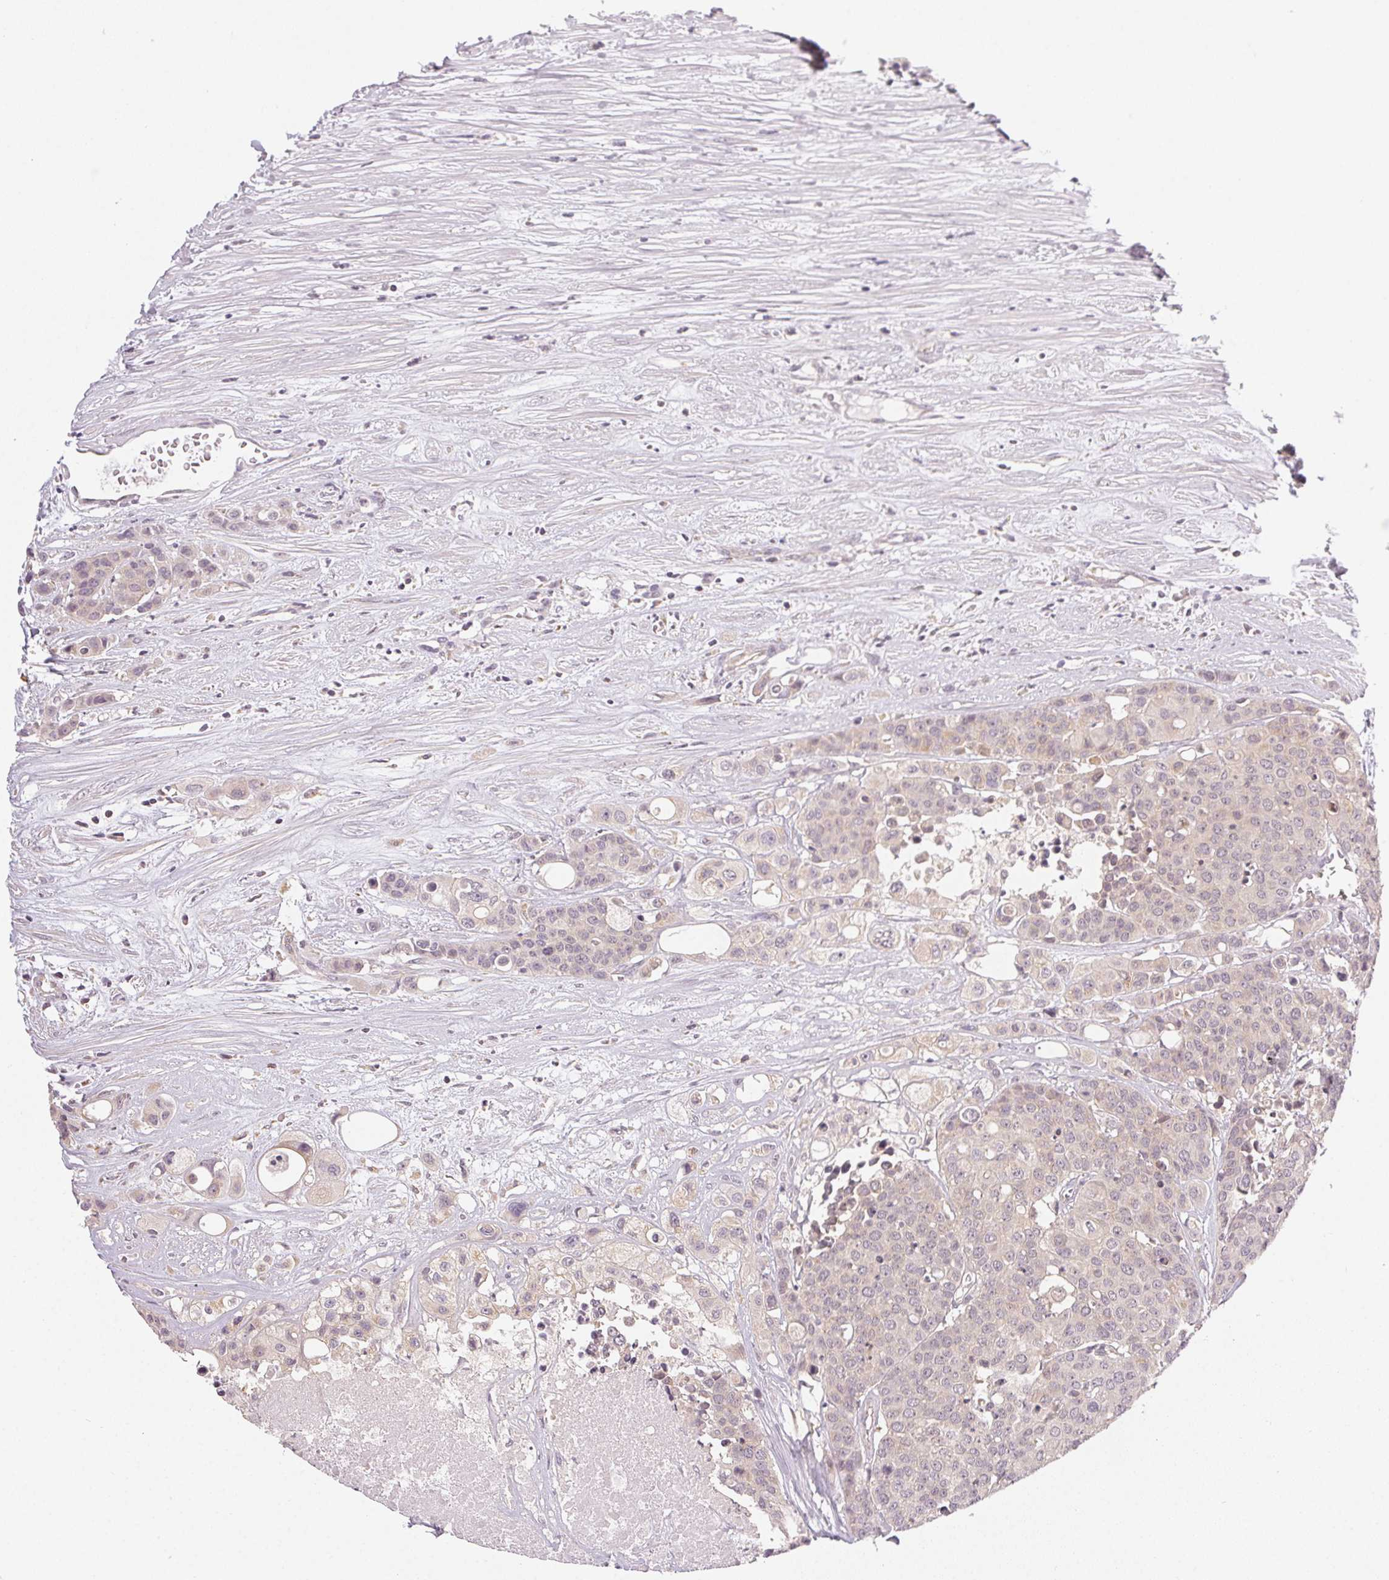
{"staining": {"intensity": "weak", "quantity": "<25%", "location": "cytoplasmic/membranous"}, "tissue": "carcinoid", "cell_type": "Tumor cells", "image_type": "cancer", "snomed": [{"axis": "morphology", "description": "Carcinoid, malignant, NOS"}, {"axis": "topography", "description": "Colon"}], "caption": "Carcinoid was stained to show a protein in brown. There is no significant staining in tumor cells. The staining is performed using DAB (3,3'-diaminobenzidine) brown chromogen with nuclei counter-stained in using hematoxylin.", "gene": "NCOA4", "patient": {"sex": "male", "age": 81}}